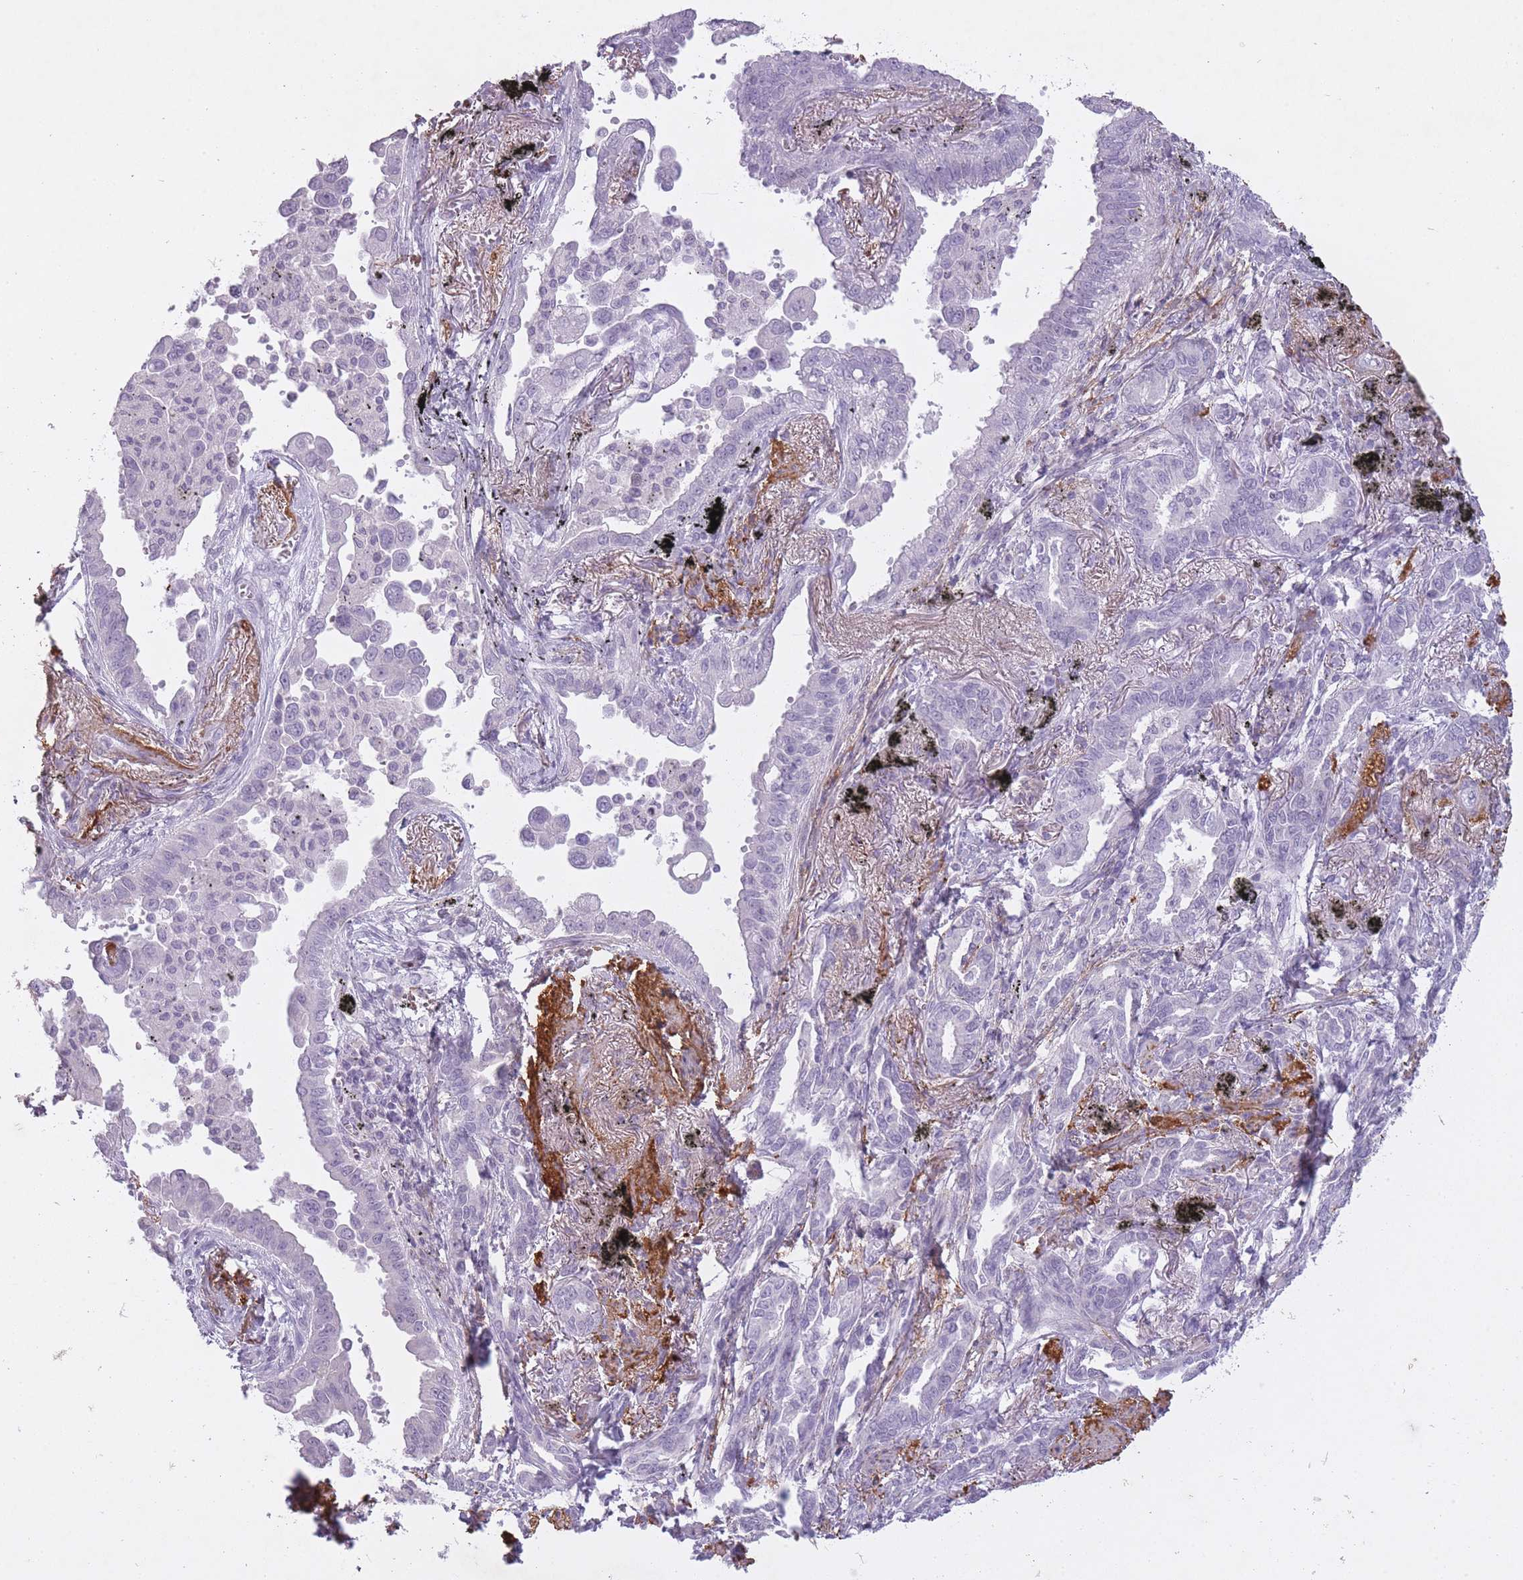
{"staining": {"intensity": "negative", "quantity": "none", "location": "none"}, "tissue": "lung cancer", "cell_type": "Tumor cells", "image_type": "cancer", "snomed": [{"axis": "morphology", "description": "Adenocarcinoma, NOS"}, {"axis": "topography", "description": "Lung"}], "caption": "Tumor cells show no significant expression in adenocarcinoma (lung).", "gene": "RFX4", "patient": {"sex": "male", "age": 67}}